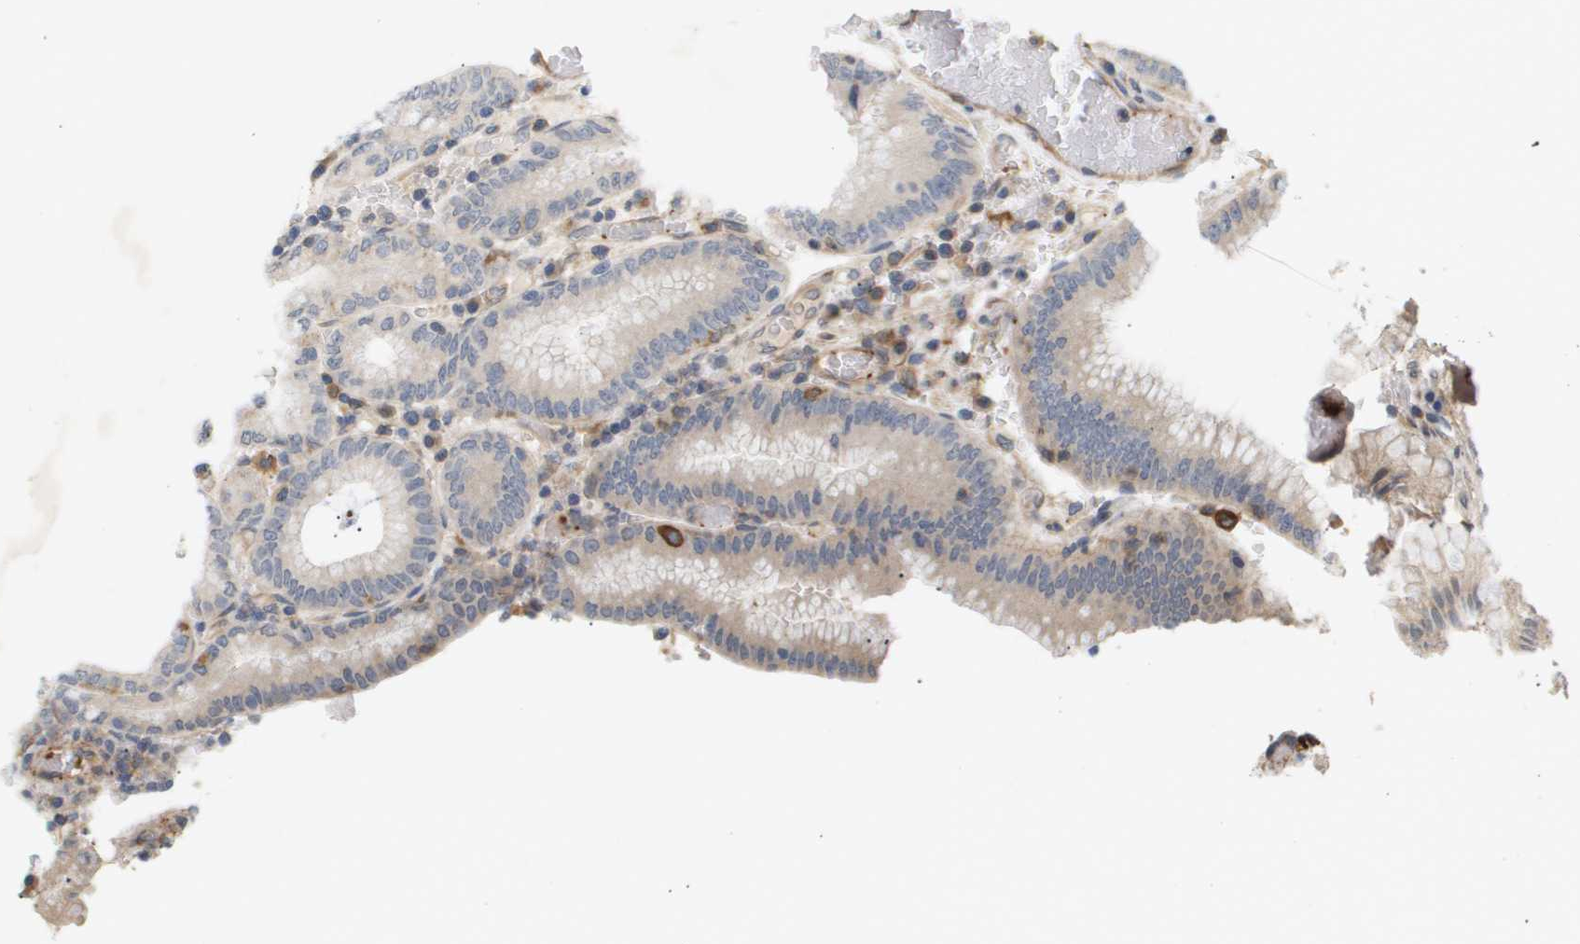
{"staining": {"intensity": "weak", "quantity": "<25%", "location": "cytoplasmic/membranous"}, "tissue": "stomach", "cell_type": "Glandular cells", "image_type": "normal", "snomed": [{"axis": "morphology", "description": "Normal tissue, NOS"}, {"axis": "morphology", "description": "Carcinoid, malignant, NOS"}, {"axis": "topography", "description": "Stomach, upper"}], "caption": "Human stomach stained for a protein using immunohistochemistry displays no expression in glandular cells.", "gene": "CORO2B", "patient": {"sex": "male", "age": 39}}